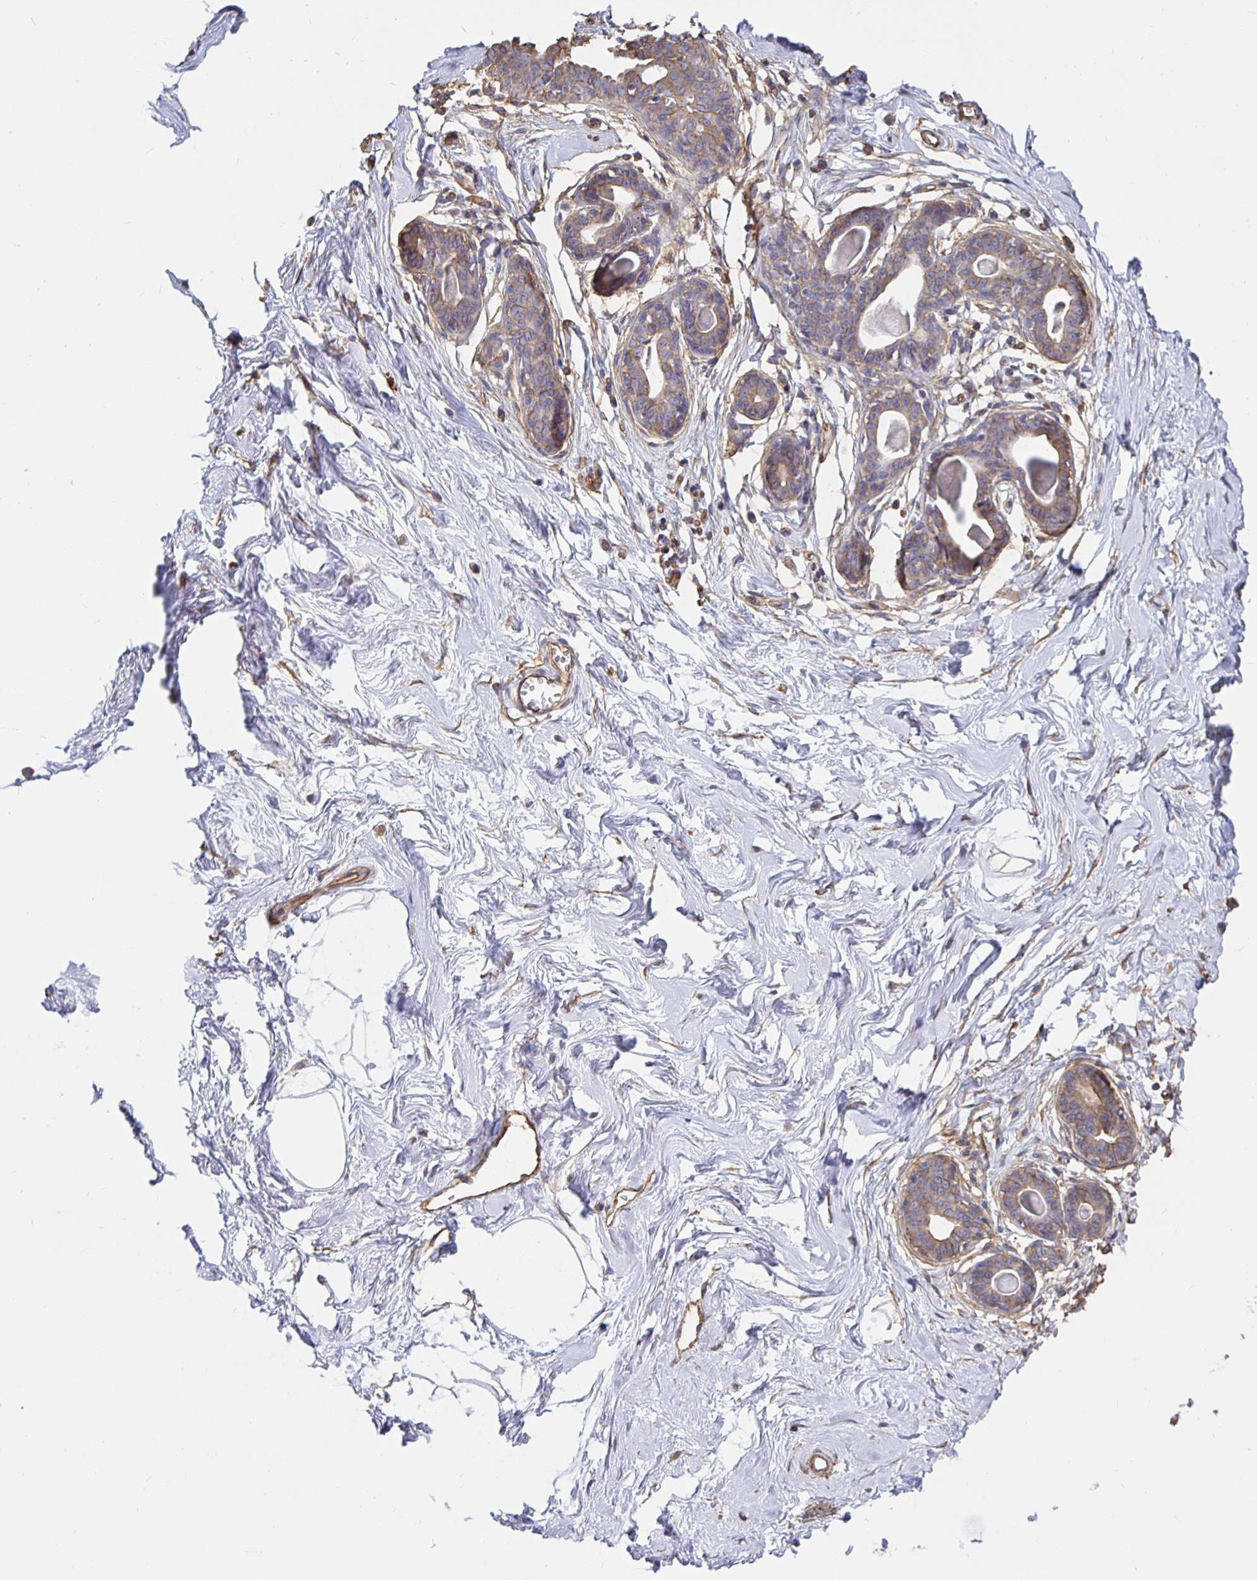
{"staining": {"intensity": "negative", "quantity": "none", "location": "none"}, "tissue": "breast", "cell_type": "Adipocytes", "image_type": "normal", "snomed": [{"axis": "morphology", "description": "Normal tissue, NOS"}, {"axis": "topography", "description": "Breast"}], "caption": "High magnification brightfield microscopy of unremarkable breast stained with DAB (3,3'-diaminobenzidine) (brown) and counterstained with hematoxylin (blue): adipocytes show no significant positivity. (Immunohistochemistry (ihc), brightfield microscopy, high magnification).", "gene": "ARHGEF39", "patient": {"sex": "female", "age": 45}}